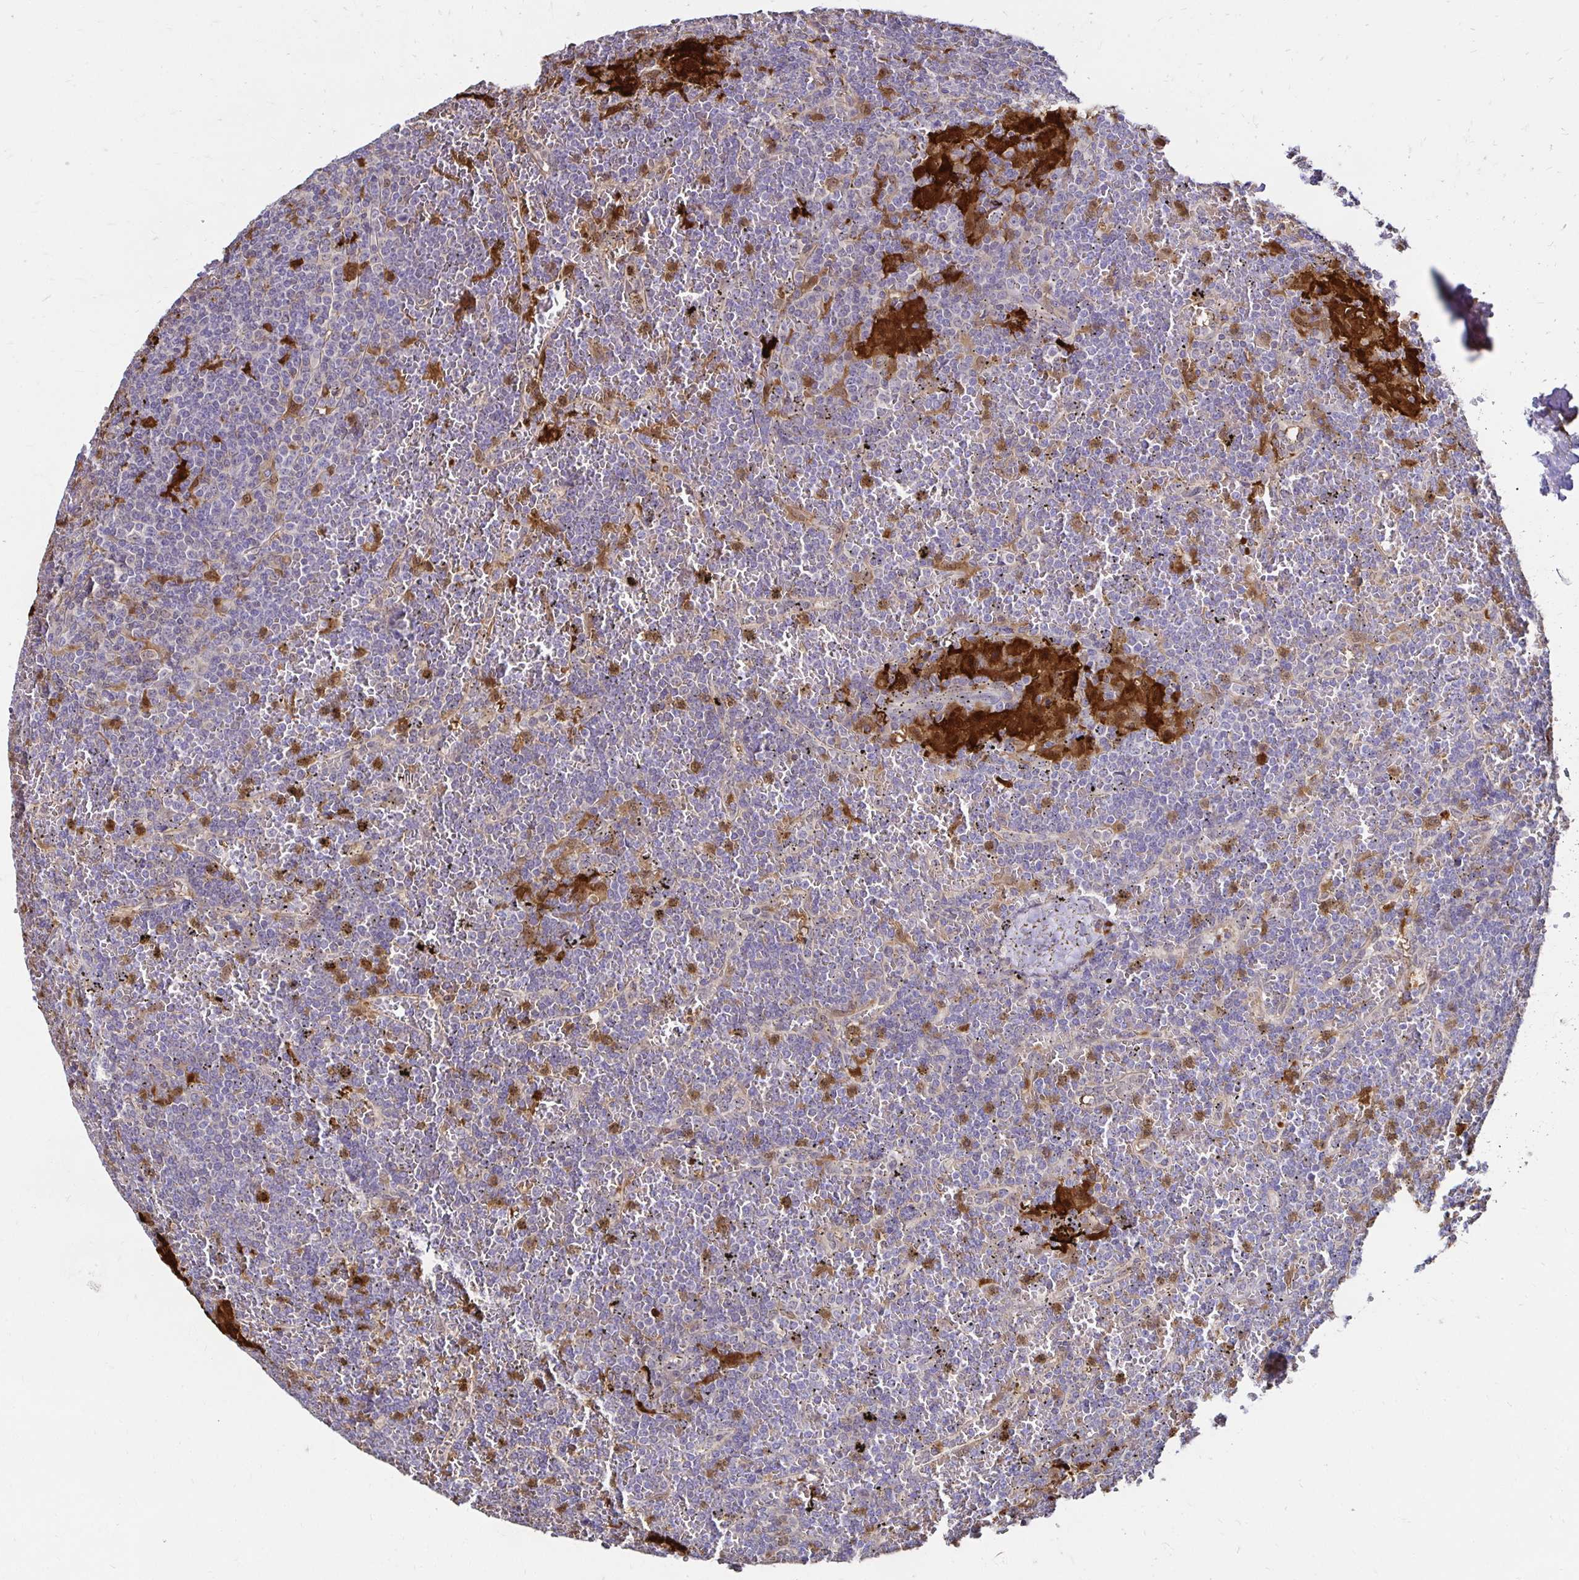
{"staining": {"intensity": "negative", "quantity": "none", "location": "none"}, "tissue": "lymphoma", "cell_type": "Tumor cells", "image_type": "cancer", "snomed": [{"axis": "morphology", "description": "Malignant lymphoma, non-Hodgkin's type, Low grade"}, {"axis": "topography", "description": "Spleen"}], "caption": "The micrograph exhibits no significant staining in tumor cells of malignant lymphoma, non-Hodgkin's type (low-grade). Nuclei are stained in blue.", "gene": "TXN", "patient": {"sex": "female", "age": 19}}